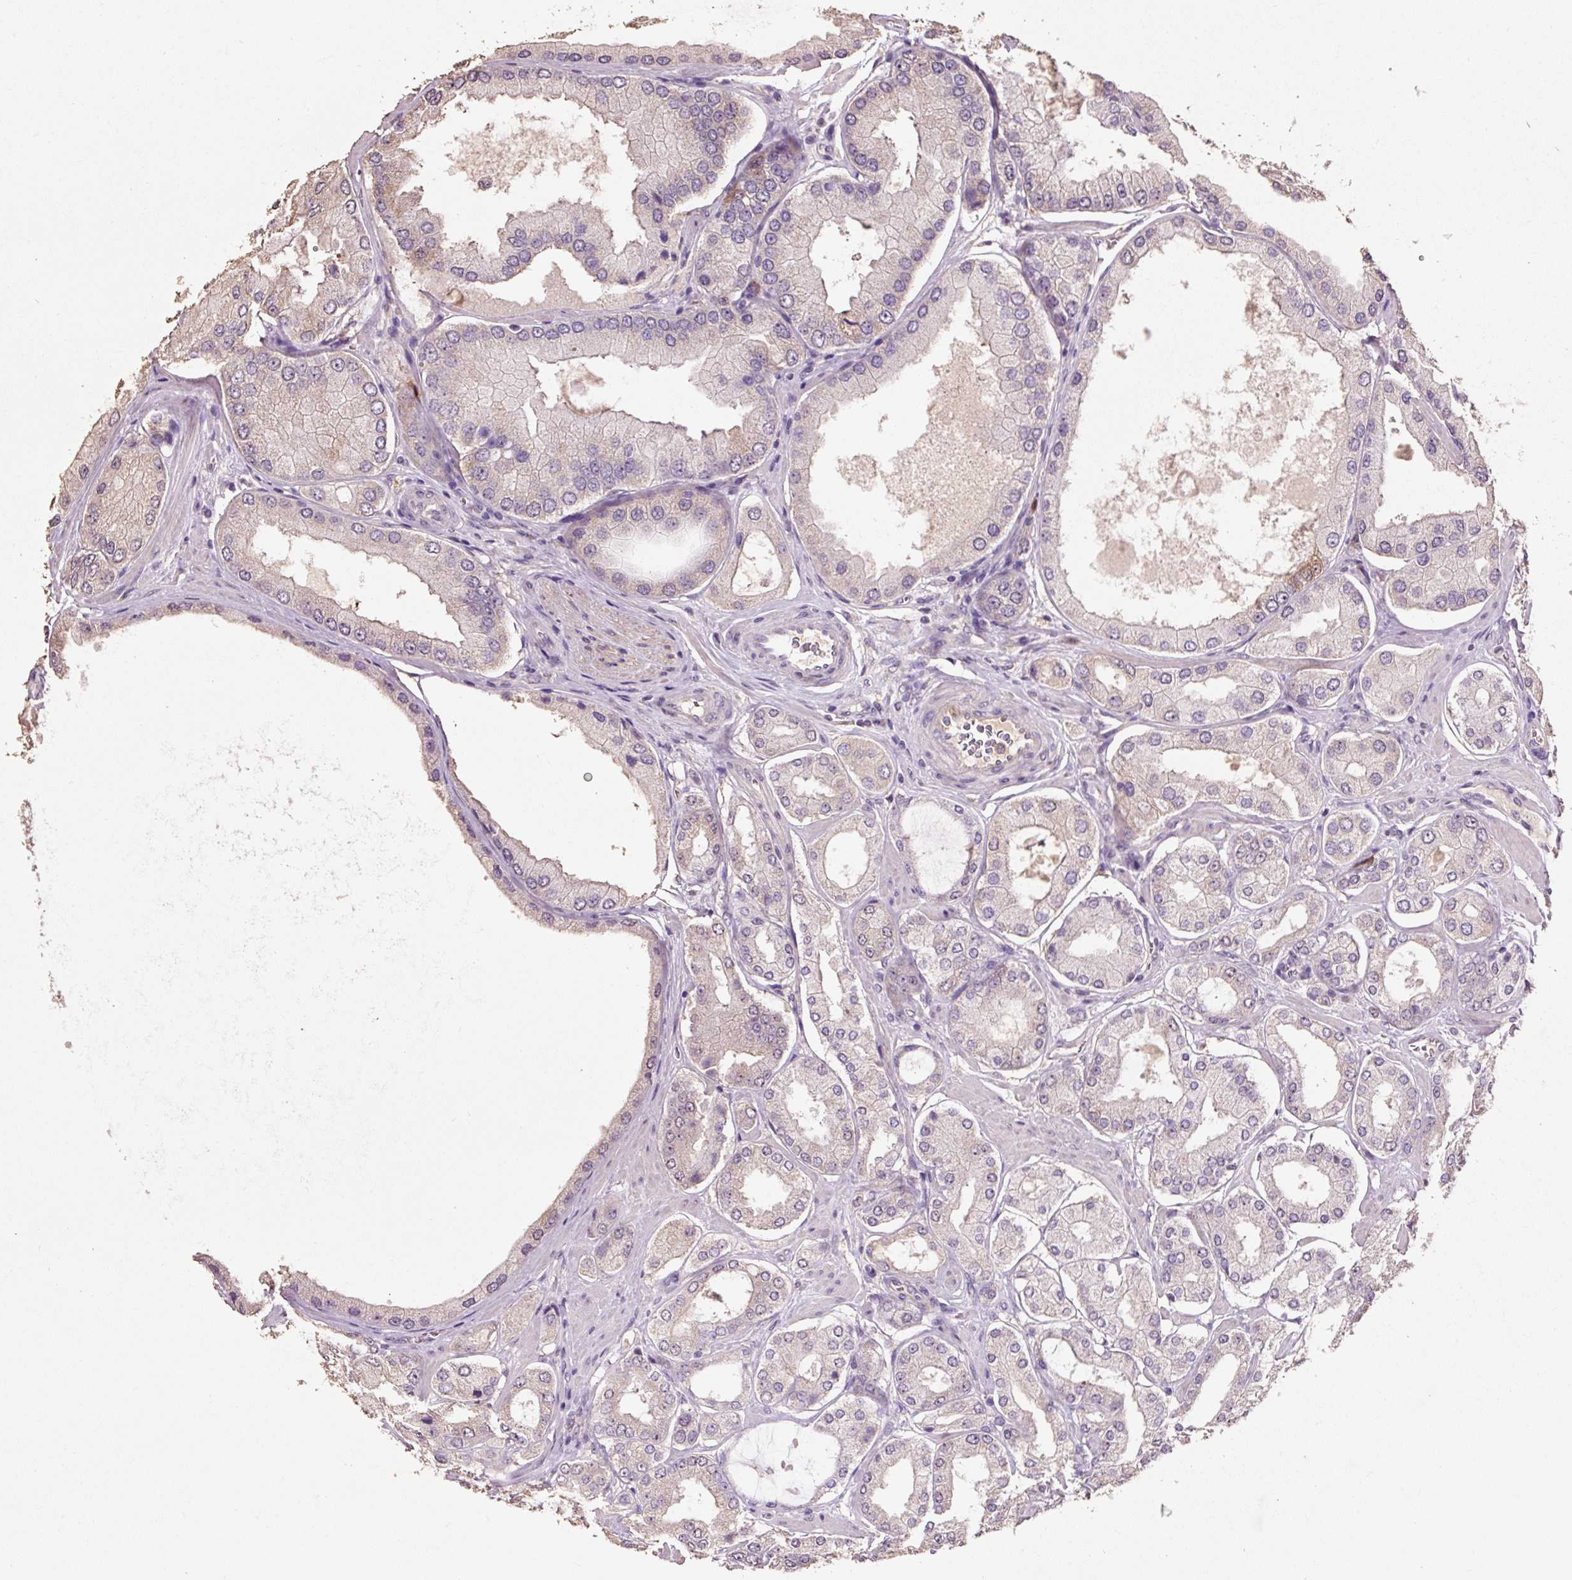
{"staining": {"intensity": "weak", "quantity": "<25%", "location": "cytoplasmic/membranous"}, "tissue": "prostate cancer", "cell_type": "Tumor cells", "image_type": "cancer", "snomed": [{"axis": "morphology", "description": "Adenocarcinoma, Low grade"}, {"axis": "topography", "description": "Prostate"}], "caption": "Immunohistochemical staining of human low-grade adenocarcinoma (prostate) displays no significant staining in tumor cells.", "gene": "HERC2", "patient": {"sex": "male", "age": 42}}